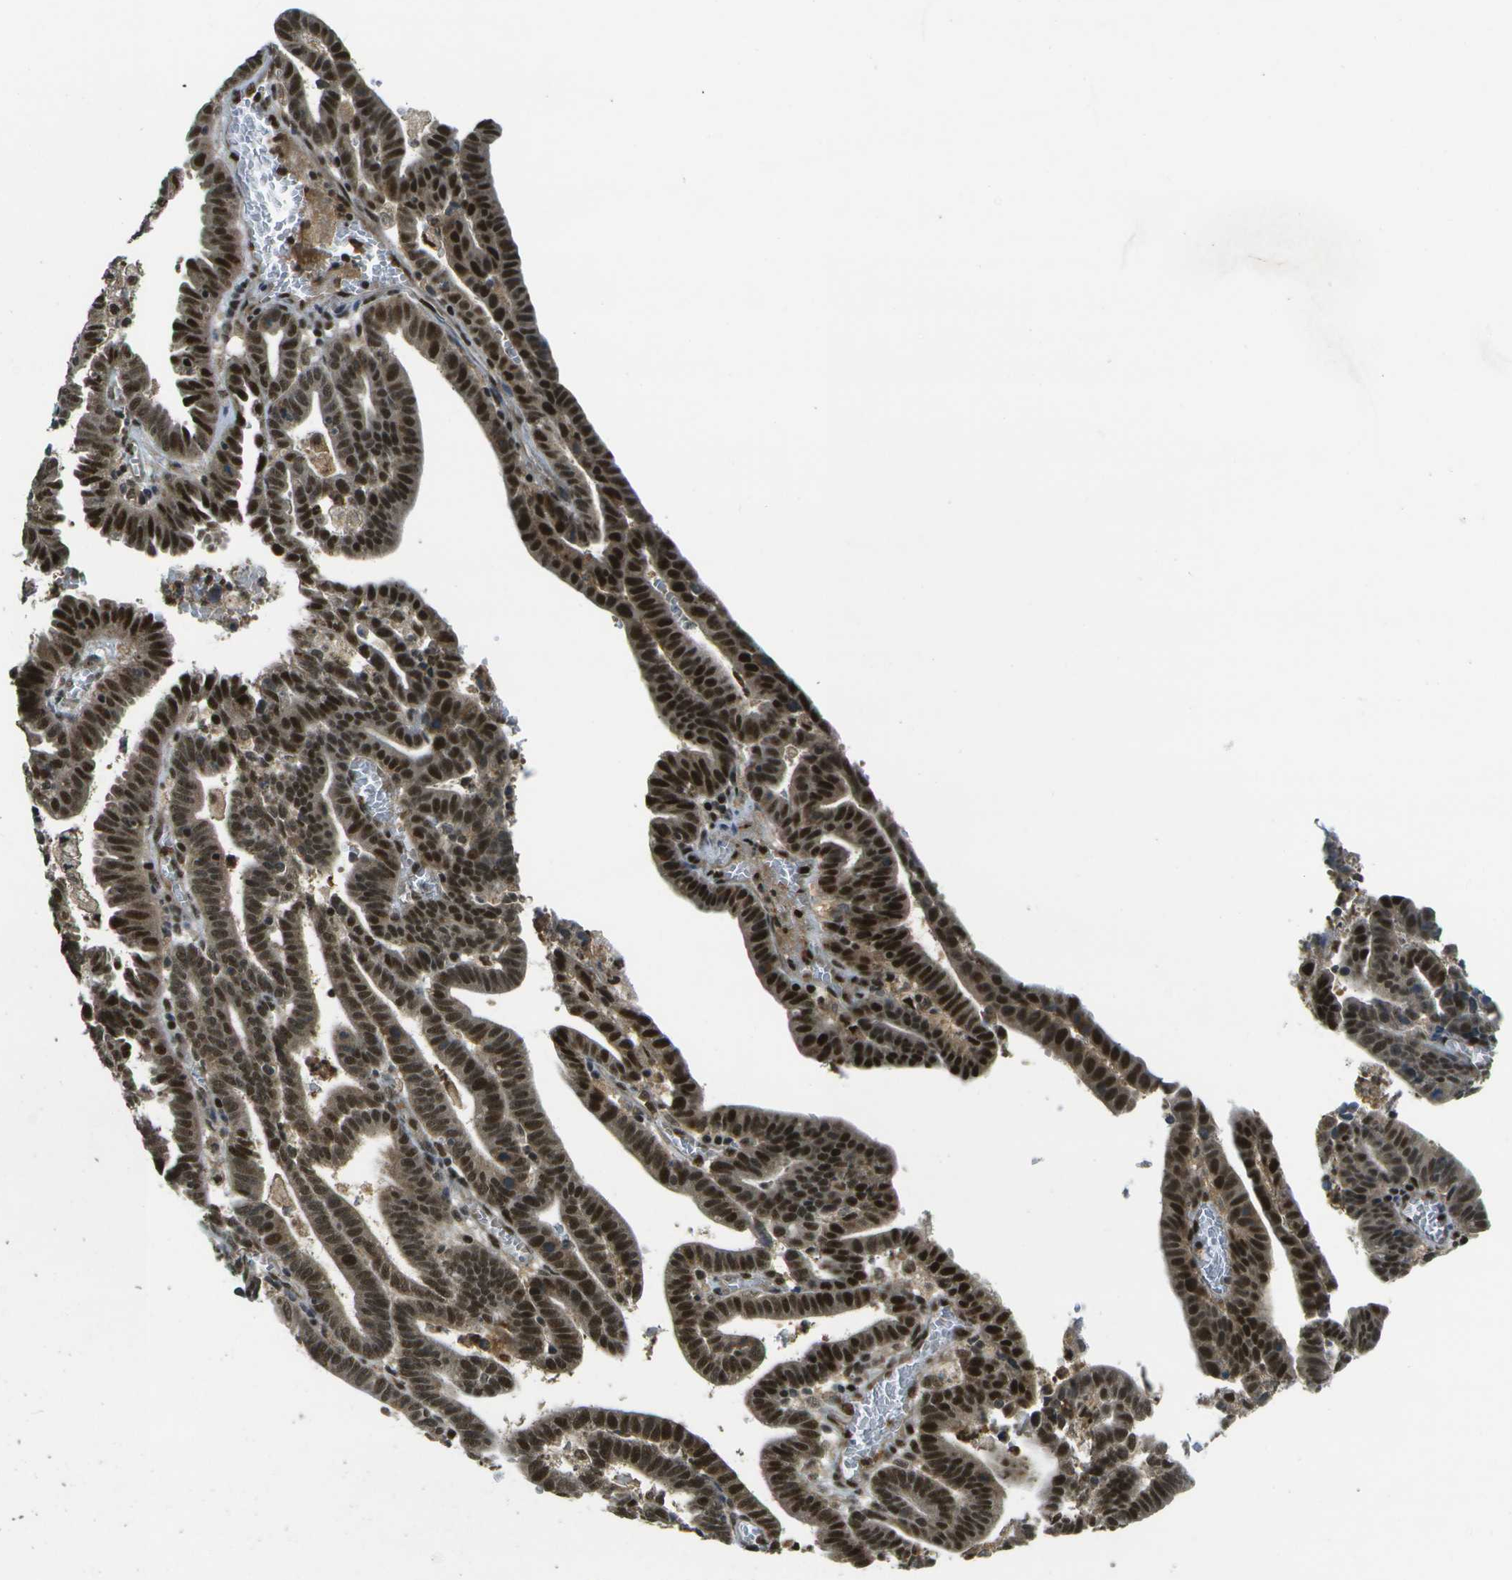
{"staining": {"intensity": "strong", "quantity": "25%-75%", "location": "cytoplasmic/membranous,nuclear"}, "tissue": "endometrial cancer", "cell_type": "Tumor cells", "image_type": "cancer", "snomed": [{"axis": "morphology", "description": "Adenocarcinoma, NOS"}, {"axis": "topography", "description": "Uterus"}], "caption": "Endometrial cancer (adenocarcinoma) was stained to show a protein in brown. There is high levels of strong cytoplasmic/membranous and nuclear positivity in approximately 25%-75% of tumor cells.", "gene": "GANC", "patient": {"sex": "female", "age": 83}}